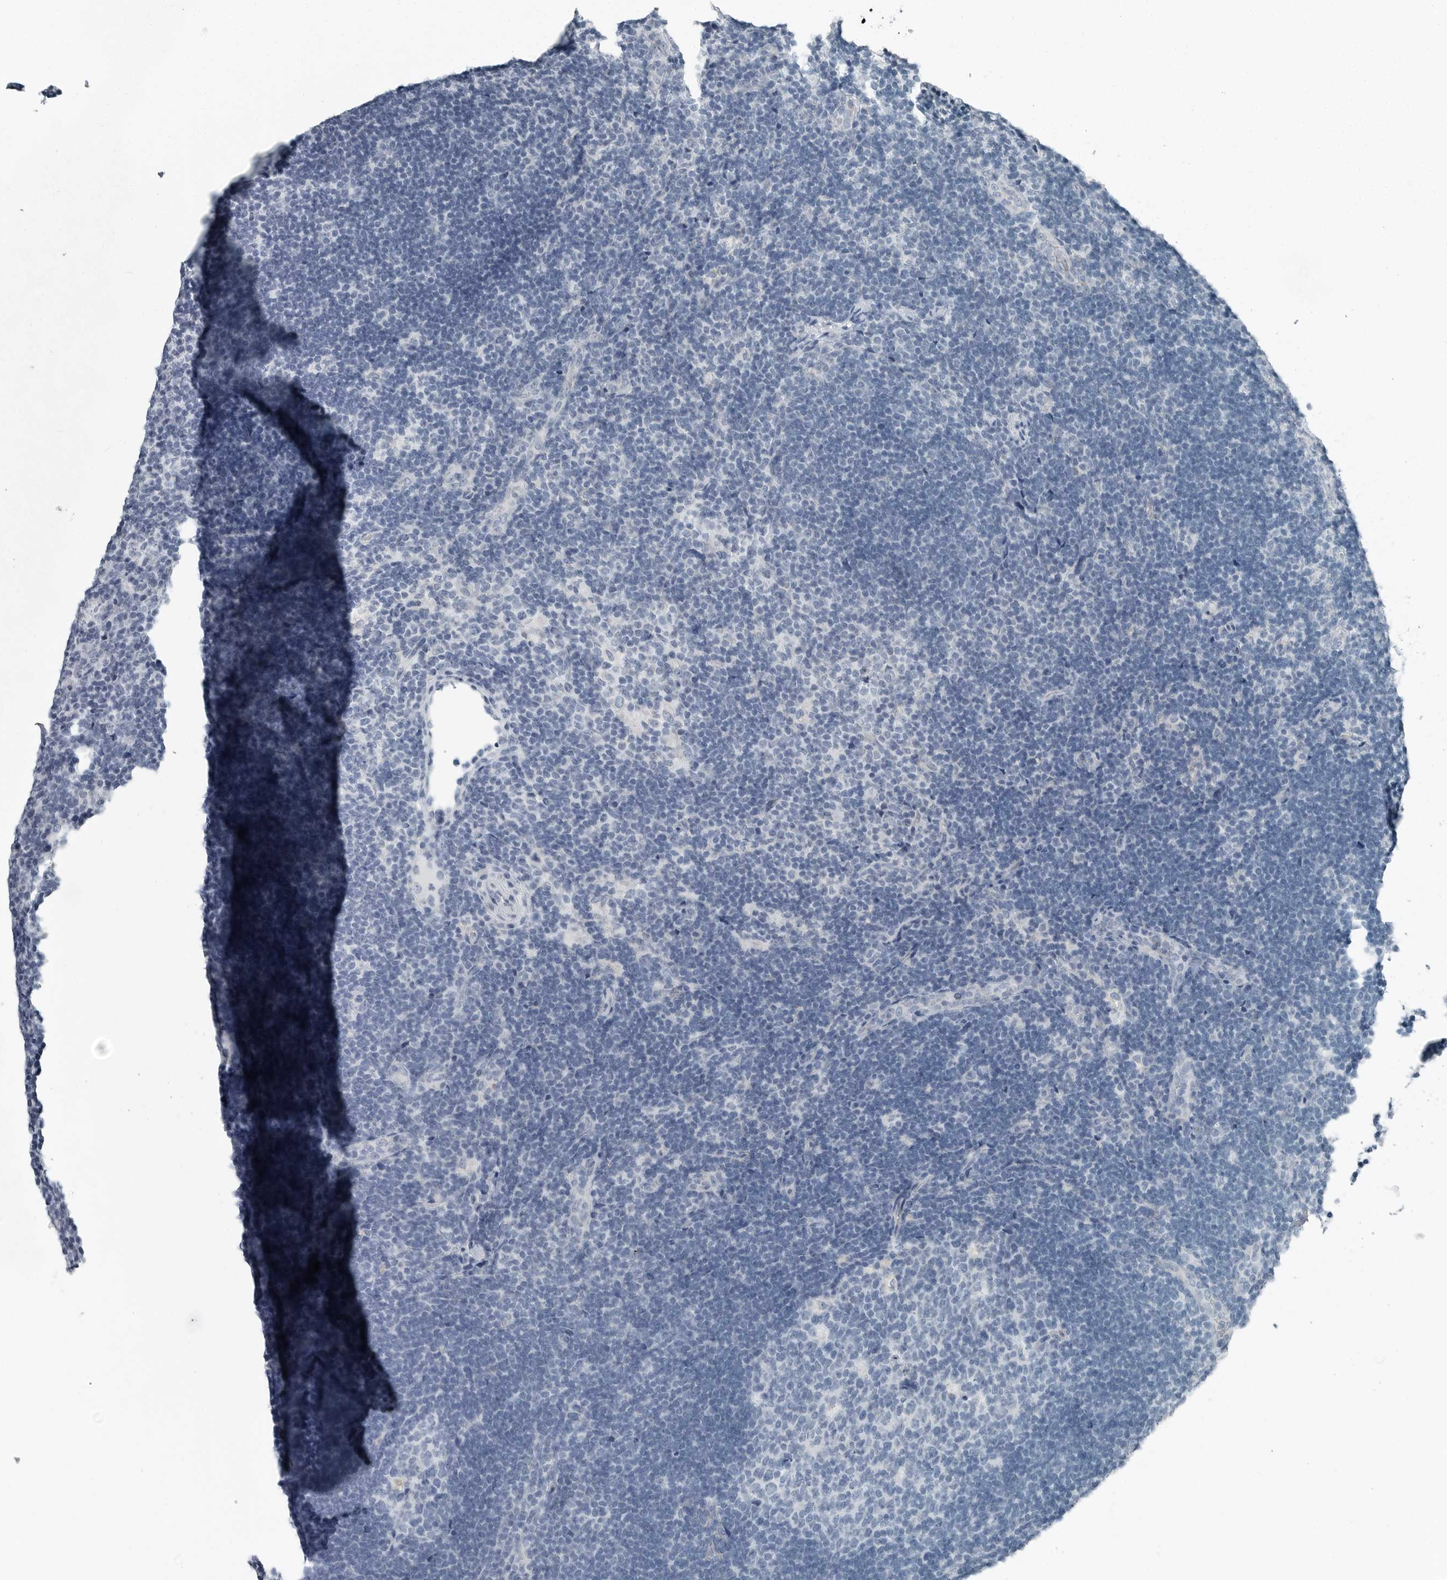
{"staining": {"intensity": "negative", "quantity": "none", "location": "none"}, "tissue": "lymph node", "cell_type": "Germinal center cells", "image_type": "normal", "snomed": [{"axis": "morphology", "description": "Normal tissue, NOS"}, {"axis": "topography", "description": "Lymph node"}], "caption": "A photomicrograph of human lymph node is negative for staining in germinal center cells. (Stains: DAB (3,3'-diaminobenzidine) immunohistochemistry with hematoxylin counter stain, Microscopy: brightfield microscopy at high magnification).", "gene": "ZPBP2", "patient": {"sex": "female", "age": 22}}